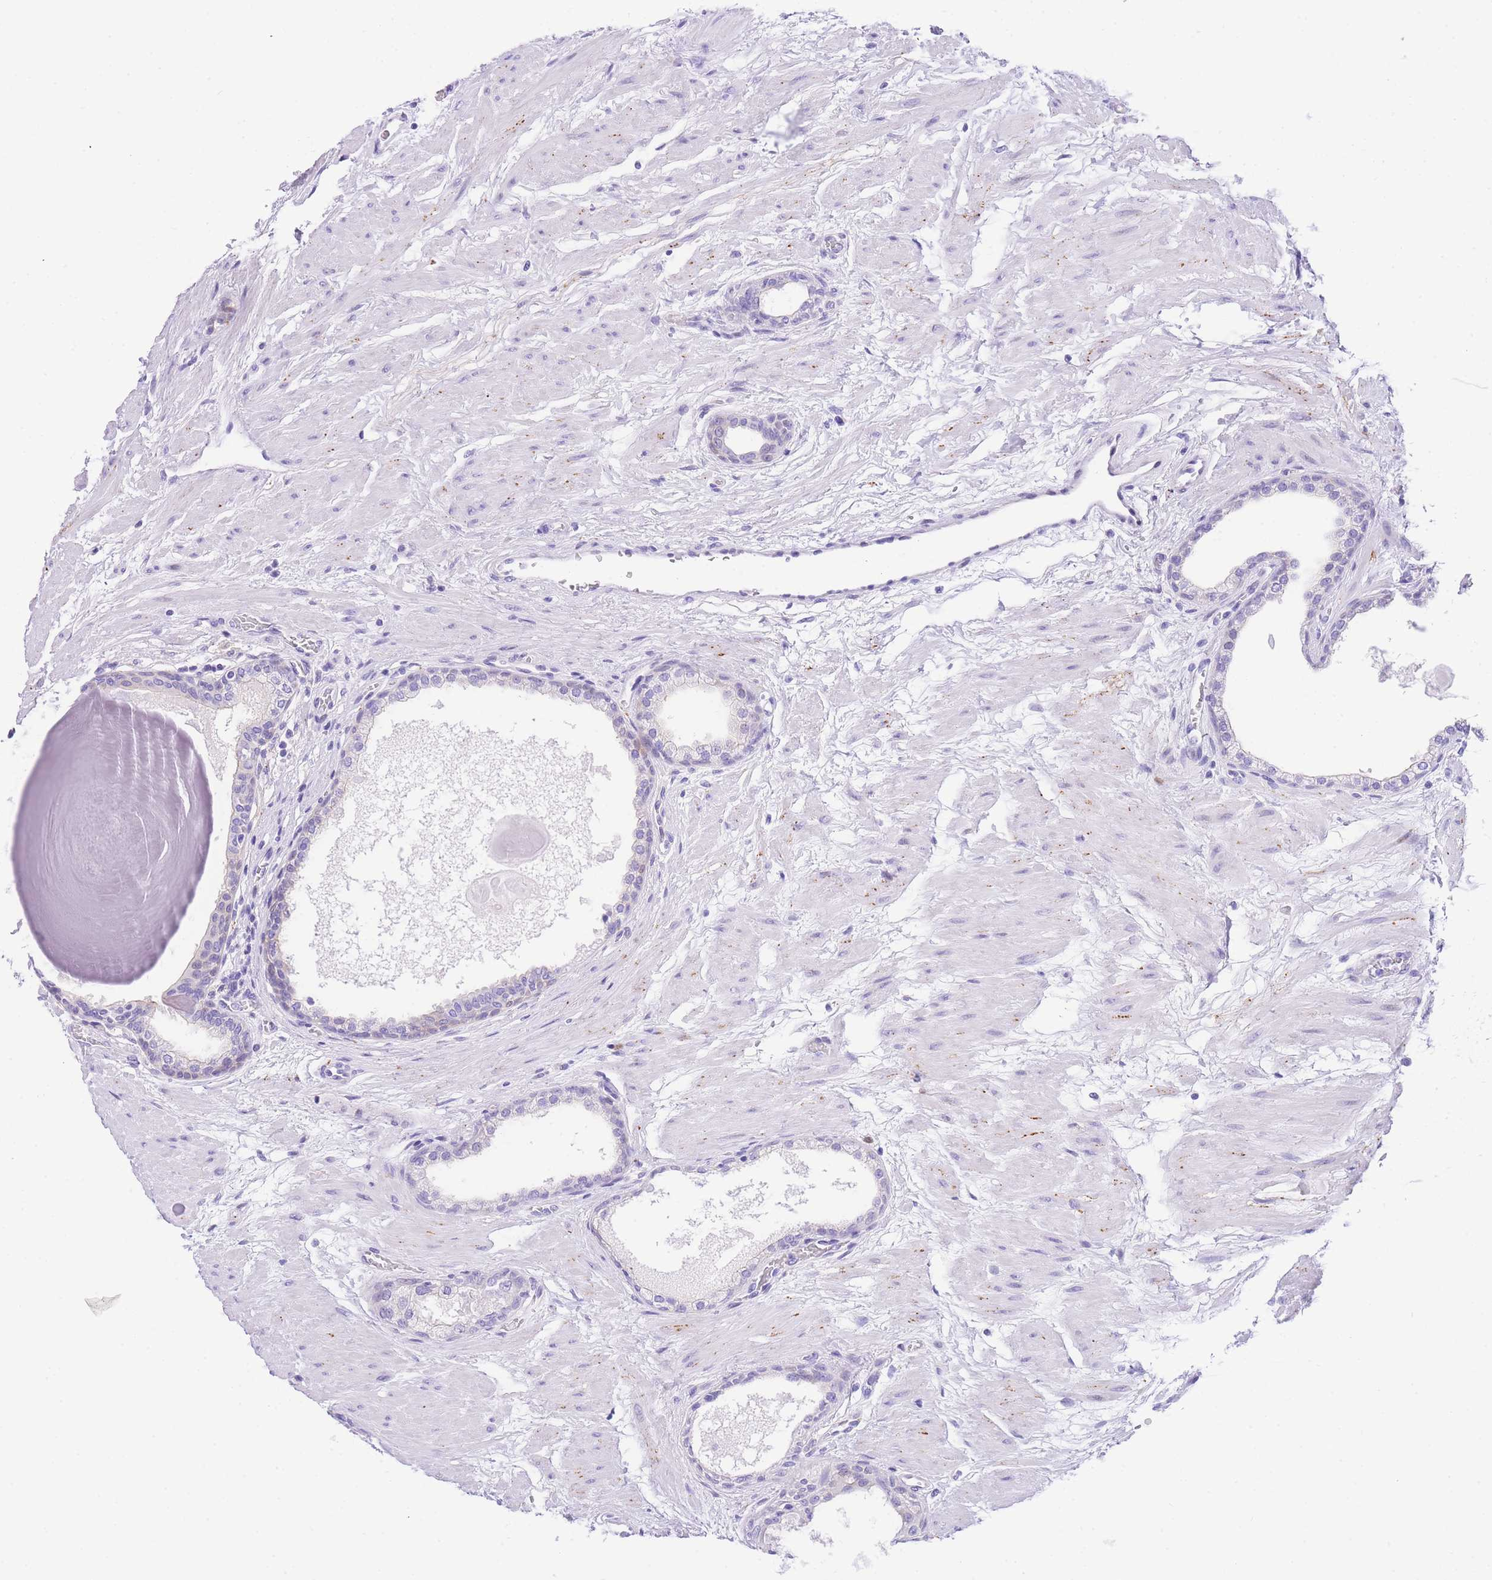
{"staining": {"intensity": "negative", "quantity": "none", "location": "none"}, "tissue": "prostate", "cell_type": "Glandular cells", "image_type": "normal", "snomed": [{"axis": "morphology", "description": "Normal tissue, NOS"}, {"axis": "topography", "description": "Prostate"}], "caption": "Protein analysis of benign prostate demonstrates no significant staining in glandular cells.", "gene": "TIFAB", "patient": {"sex": "male", "age": 48}}